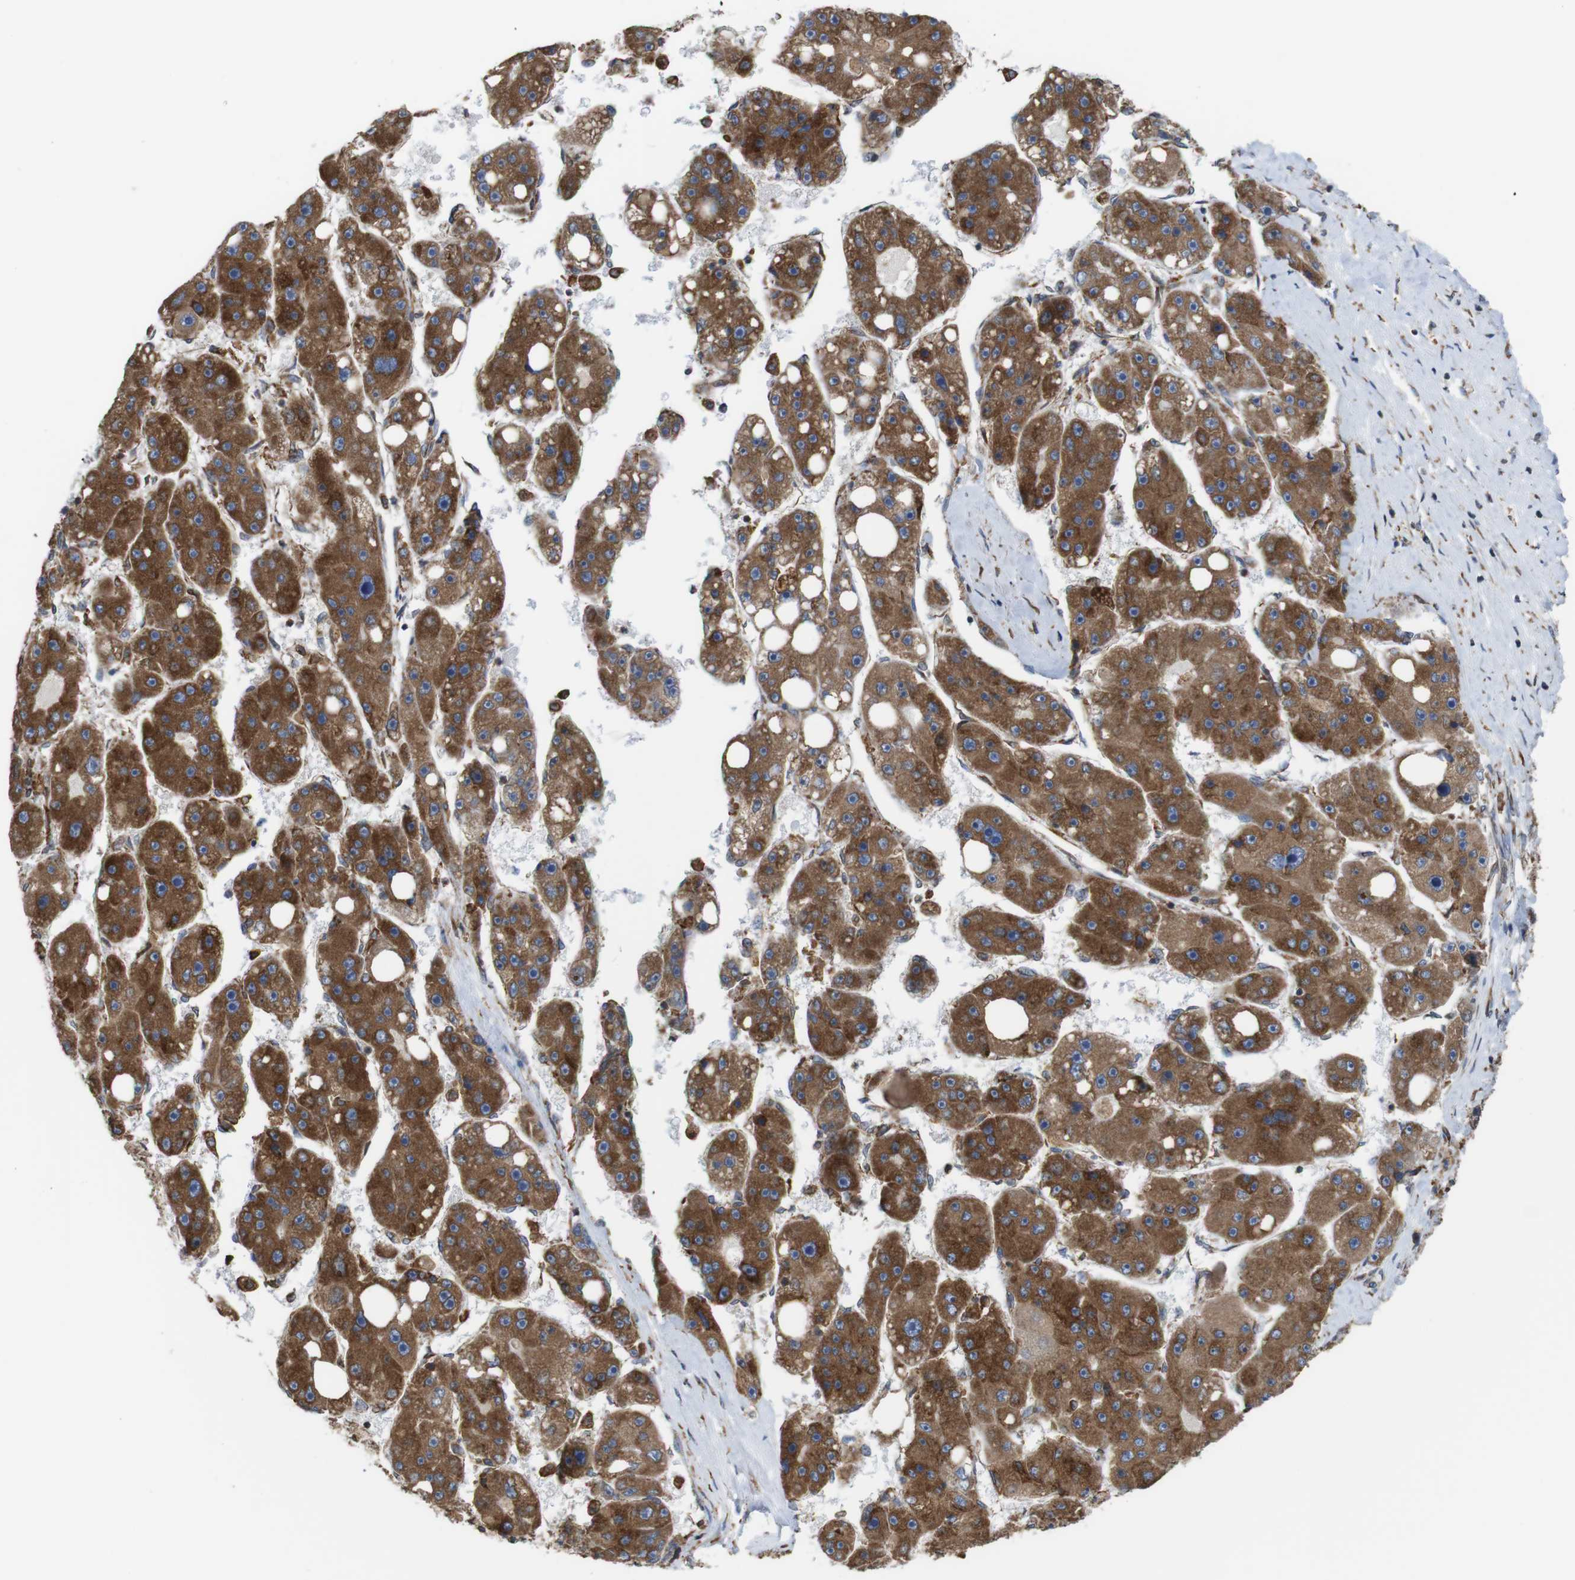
{"staining": {"intensity": "moderate", "quantity": ">75%", "location": "cytoplasmic/membranous"}, "tissue": "liver cancer", "cell_type": "Tumor cells", "image_type": "cancer", "snomed": [{"axis": "morphology", "description": "Carcinoma, Hepatocellular, NOS"}, {"axis": "topography", "description": "Liver"}], "caption": "This image demonstrates IHC staining of human liver cancer (hepatocellular carcinoma), with medium moderate cytoplasmic/membranous positivity in approximately >75% of tumor cells.", "gene": "UGGT1", "patient": {"sex": "female", "age": 61}}